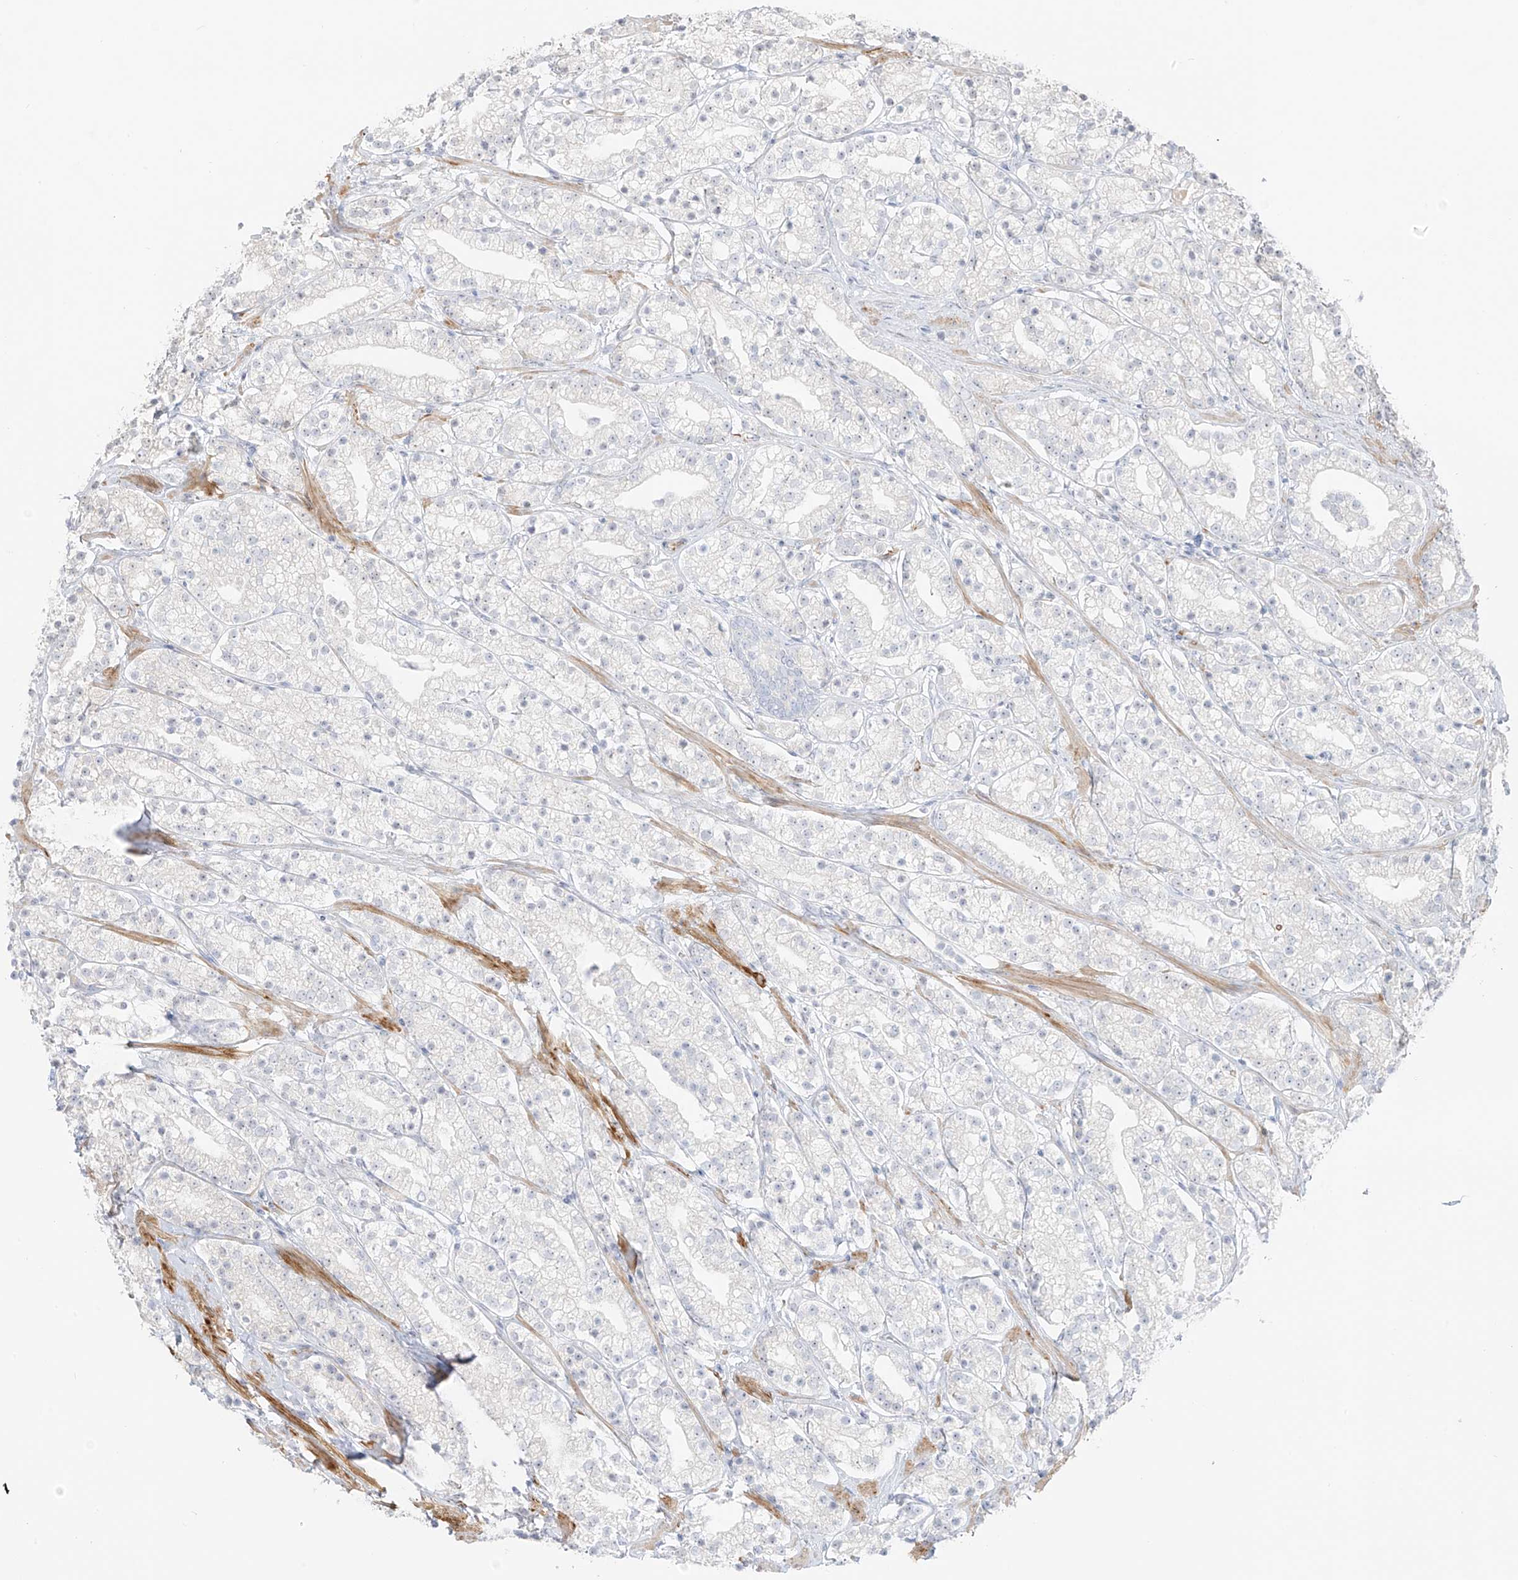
{"staining": {"intensity": "negative", "quantity": "none", "location": "none"}, "tissue": "prostate cancer", "cell_type": "Tumor cells", "image_type": "cancer", "snomed": [{"axis": "morphology", "description": "Adenocarcinoma, High grade"}, {"axis": "topography", "description": "Prostate"}], "caption": "Immunohistochemistry photomicrograph of human prostate cancer stained for a protein (brown), which shows no positivity in tumor cells.", "gene": "C11orf87", "patient": {"sex": "male", "age": 69}}